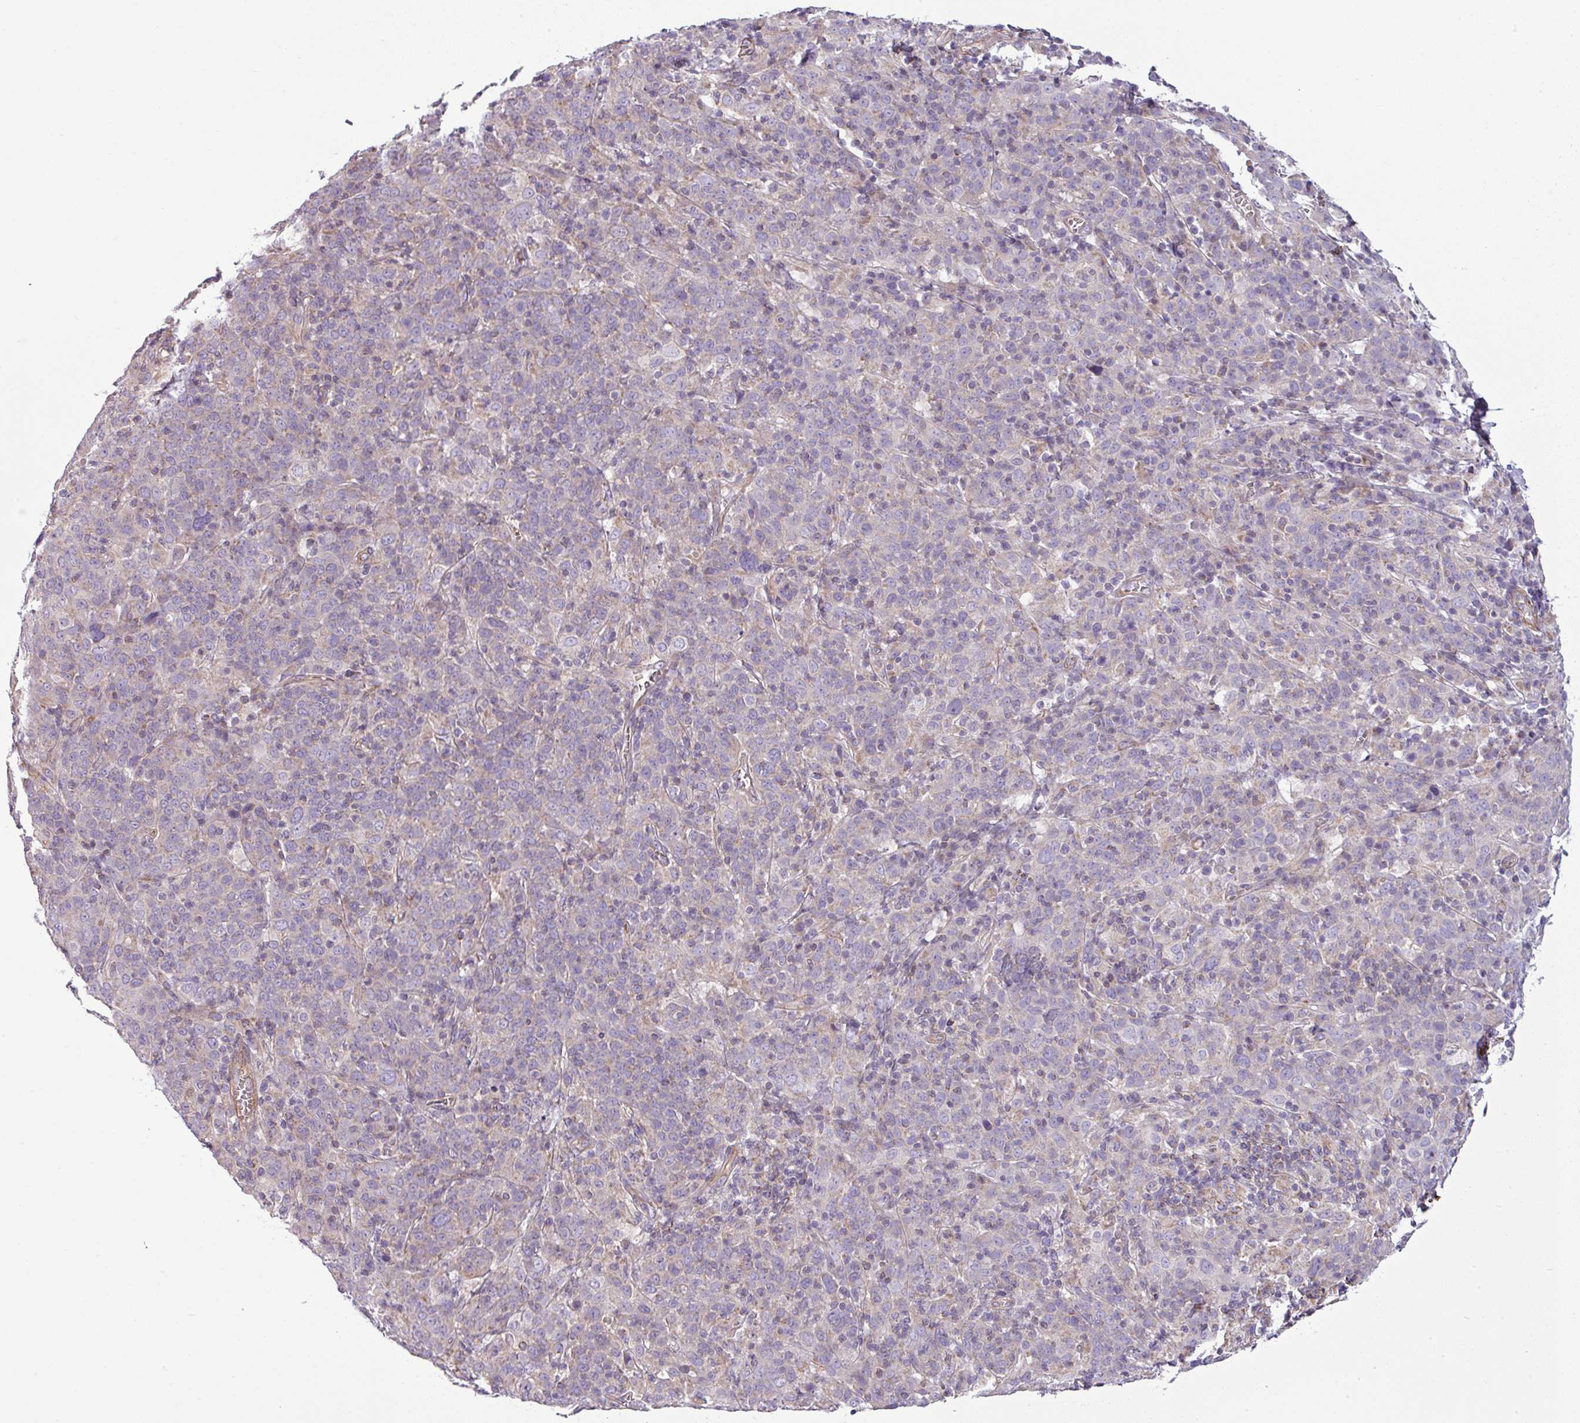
{"staining": {"intensity": "negative", "quantity": "none", "location": "none"}, "tissue": "cervical cancer", "cell_type": "Tumor cells", "image_type": "cancer", "snomed": [{"axis": "morphology", "description": "Squamous cell carcinoma, NOS"}, {"axis": "topography", "description": "Cervix"}], "caption": "IHC of cervical cancer (squamous cell carcinoma) exhibits no positivity in tumor cells.", "gene": "BTN2A2", "patient": {"sex": "female", "age": 67}}